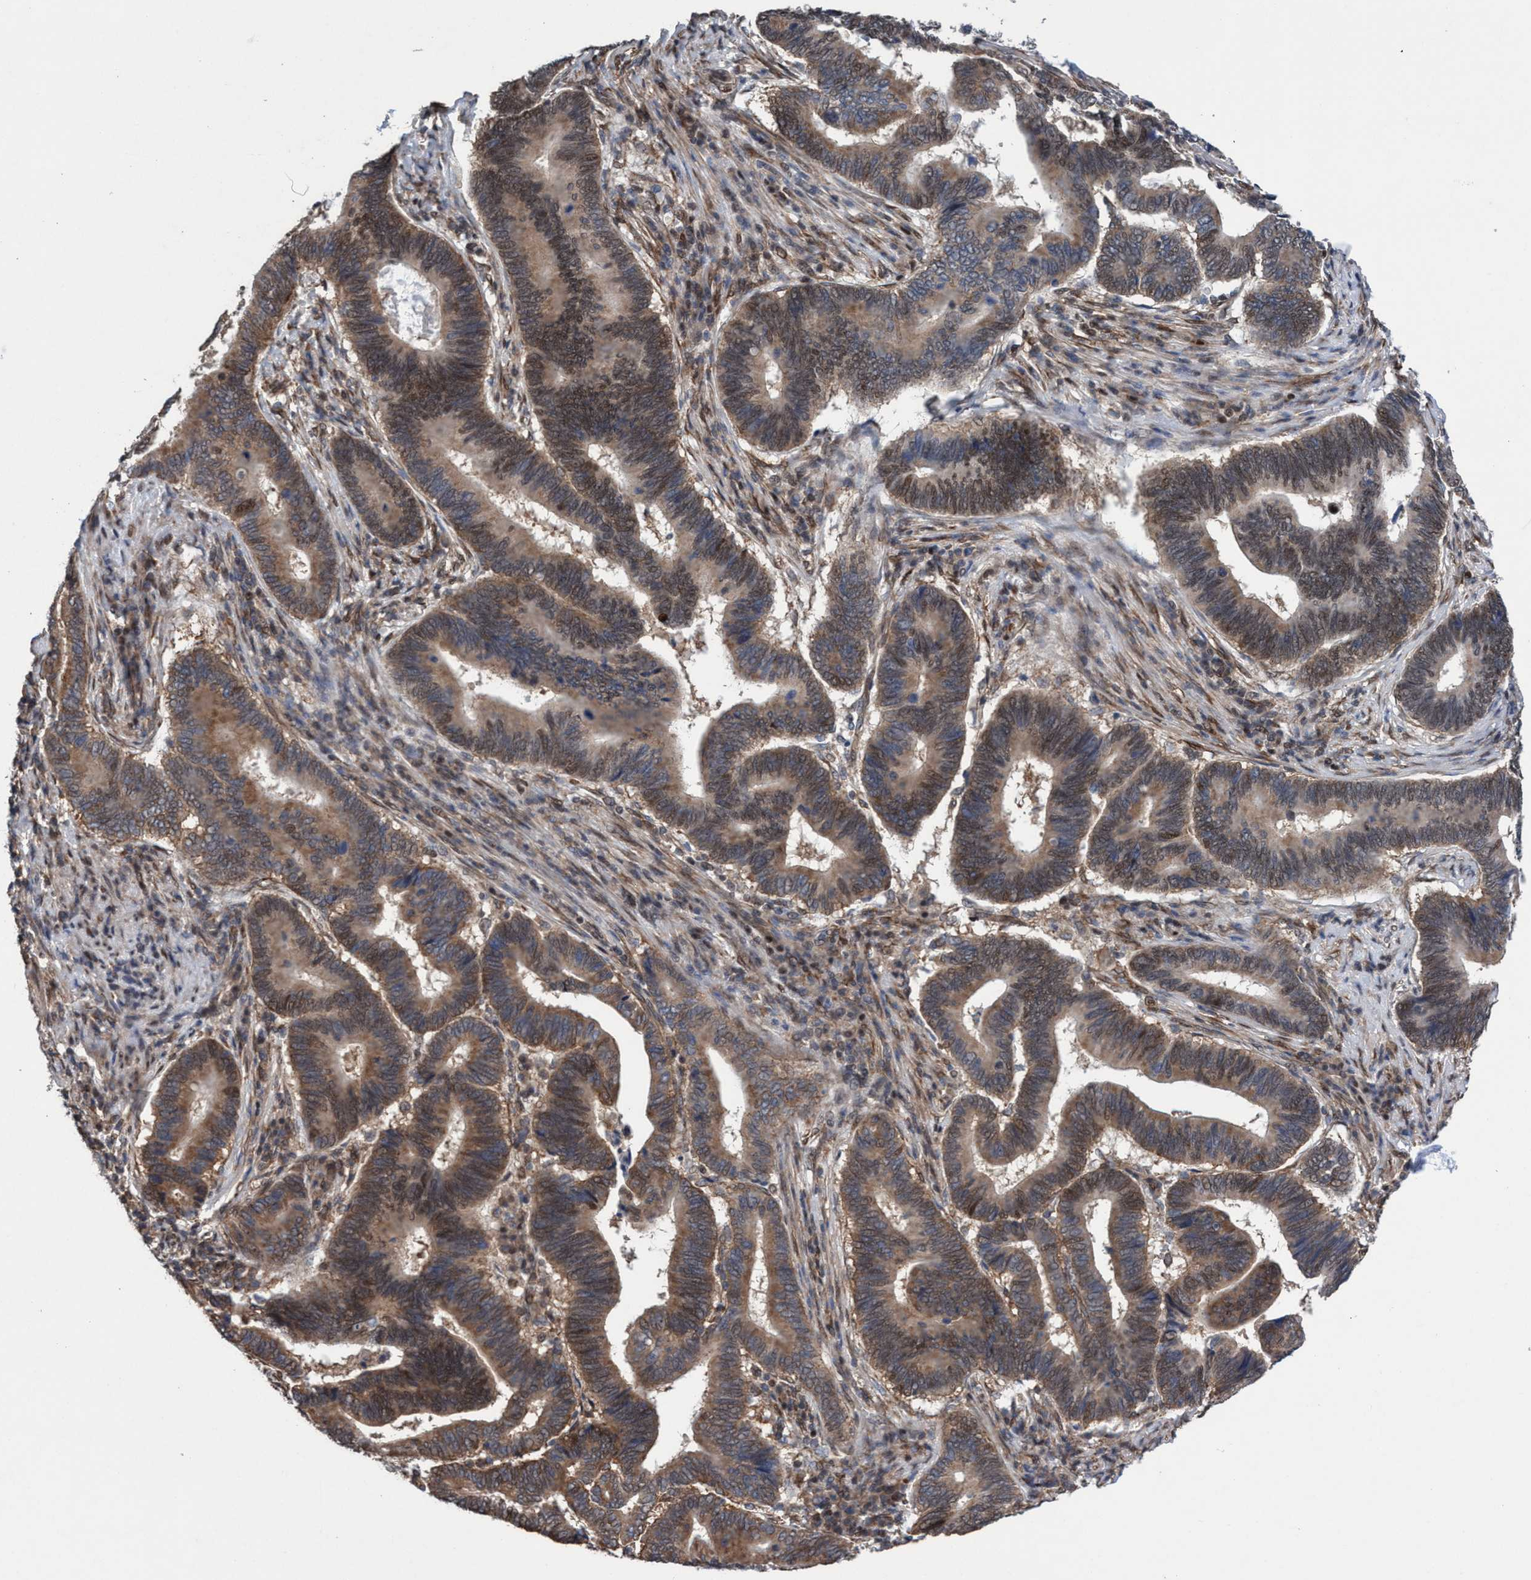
{"staining": {"intensity": "moderate", "quantity": ">75%", "location": "cytoplasmic/membranous,nuclear"}, "tissue": "pancreatic cancer", "cell_type": "Tumor cells", "image_type": "cancer", "snomed": [{"axis": "morphology", "description": "Adenocarcinoma, NOS"}, {"axis": "topography", "description": "Pancreas"}], "caption": "Pancreatic cancer (adenocarcinoma) tissue displays moderate cytoplasmic/membranous and nuclear positivity in about >75% of tumor cells", "gene": "METAP2", "patient": {"sex": "female", "age": 70}}